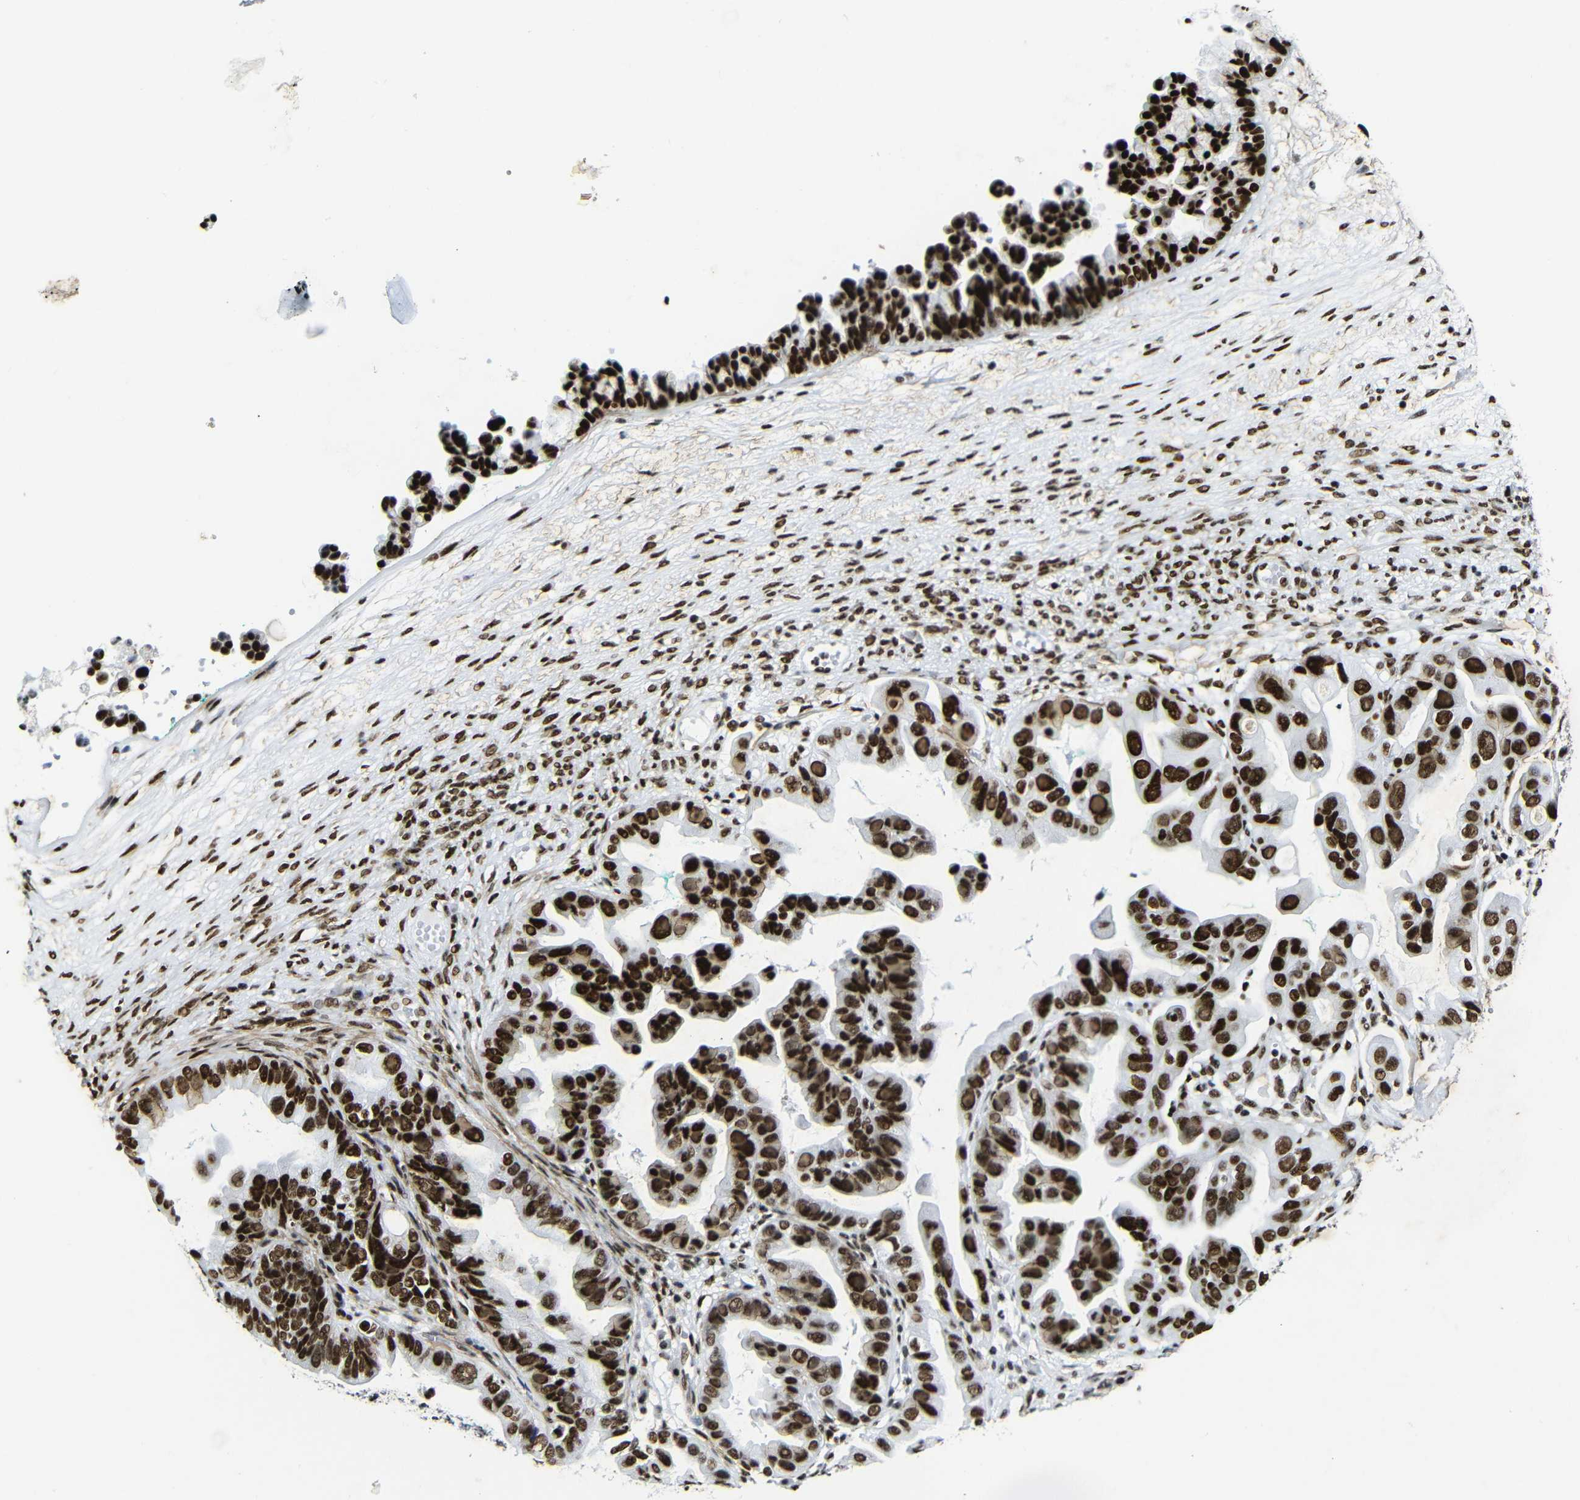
{"staining": {"intensity": "strong", "quantity": ">75%", "location": "nuclear"}, "tissue": "ovarian cancer", "cell_type": "Tumor cells", "image_type": "cancer", "snomed": [{"axis": "morphology", "description": "Cystadenocarcinoma, serous, NOS"}, {"axis": "topography", "description": "Ovary"}], "caption": "Immunohistochemistry (IHC) of human serous cystadenocarcinoma (ovarian) displays high levels of strong nuclear staining in about >75% of tumor cells.", "gene": "SRSF1", "patient": {"sex": "female", "age": 56}}